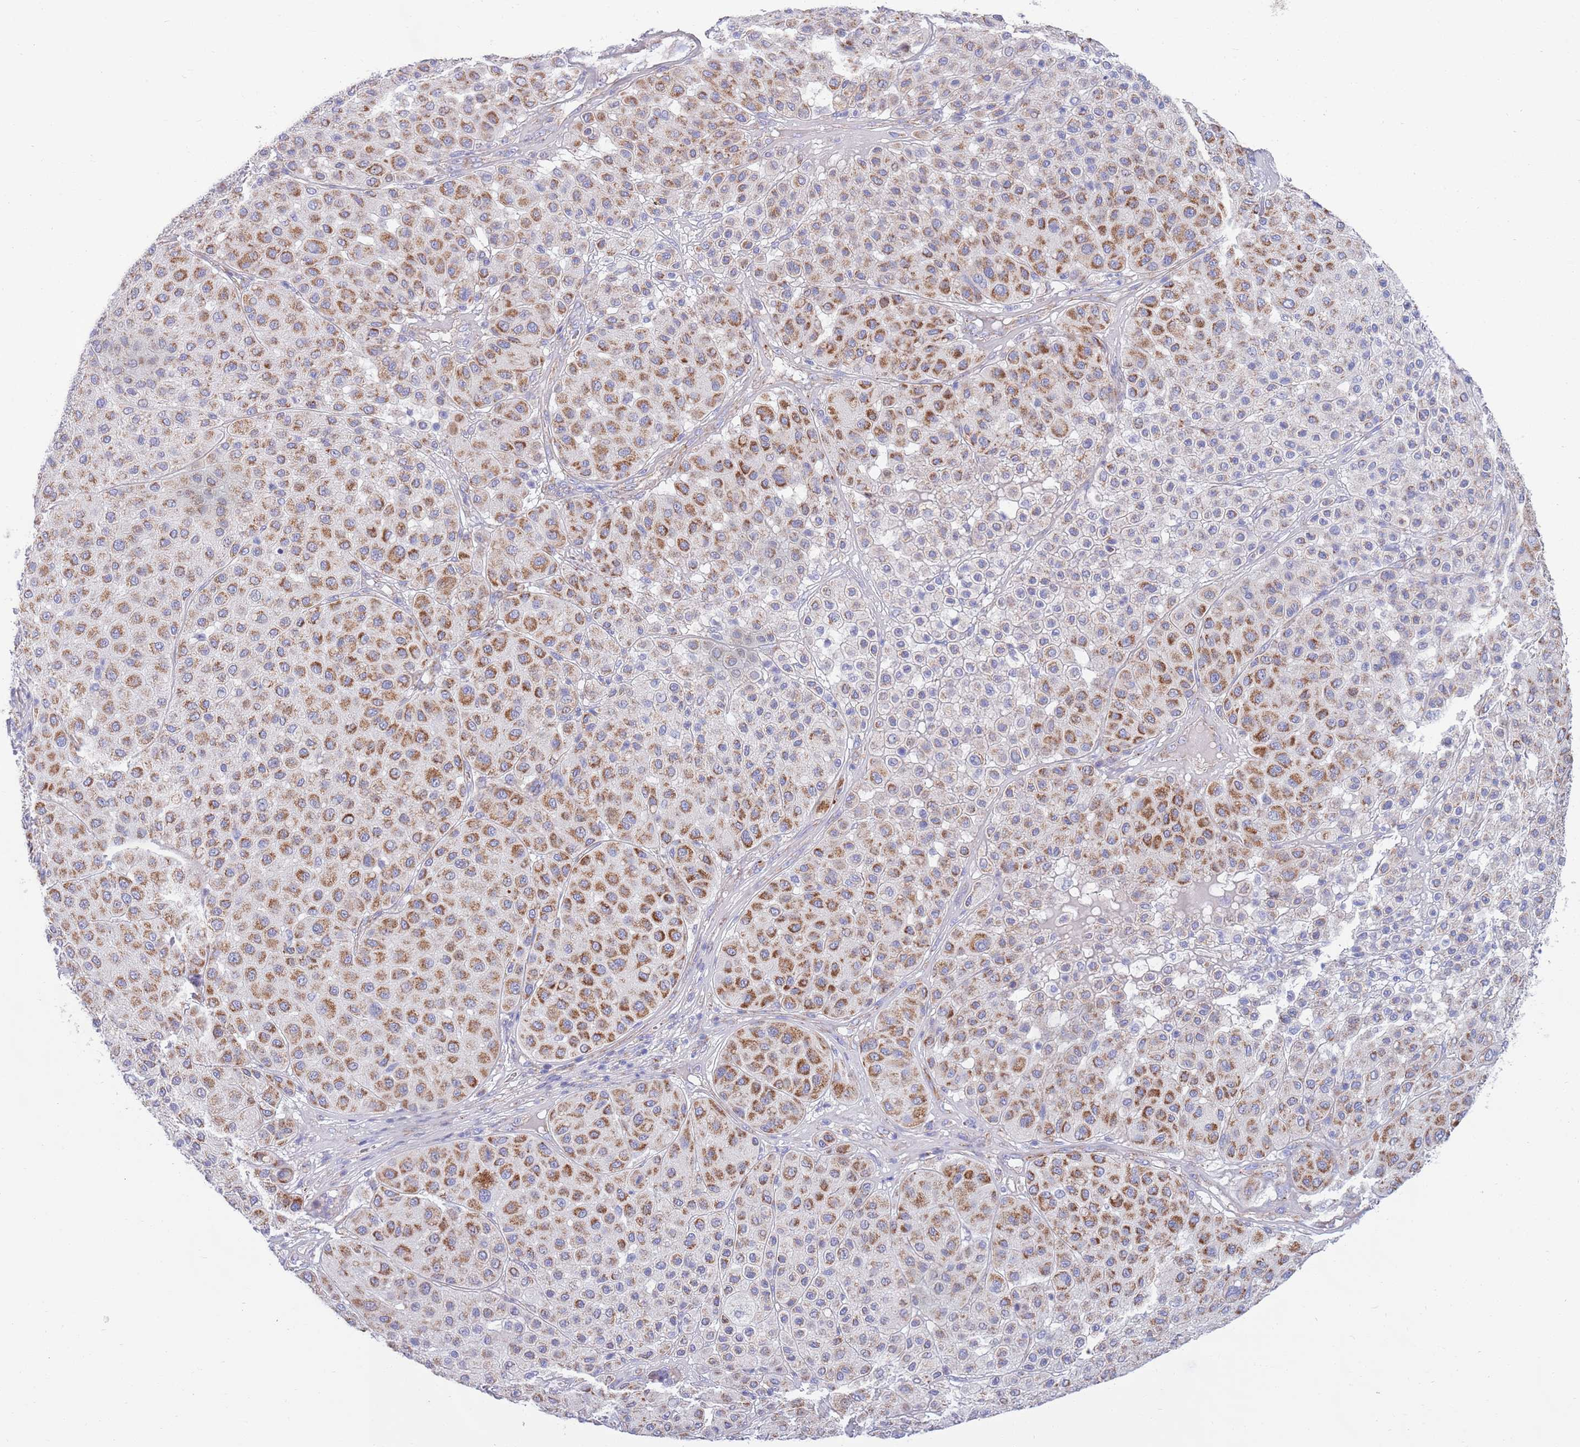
{"staining": {"intensity": "strong", "quantity": ">75%", "location": "cytoplasmic/membranous"}, "tissue": "melanoma", "cell_type": "Tumor cells", "image_type": "cancer", "snomed": [{"axis": "morphology", "description": "Malignant melanoma, Metastatic site"}, {"axis": "topography", "description": "Smooth muscle"}], "caption": "A high amount of strong cytoplasmic/membranous positivity is identified in about >75% of tumor cells in melanoma tissue. The staining is performed using DAB (3,3'-diaminobenzidine) brown chromogen to label protein expression. The nuclei are counter-stained blue using hematoxylin.", "gene": "EMC8", "patient": {"sex": "male", "age": 41}}